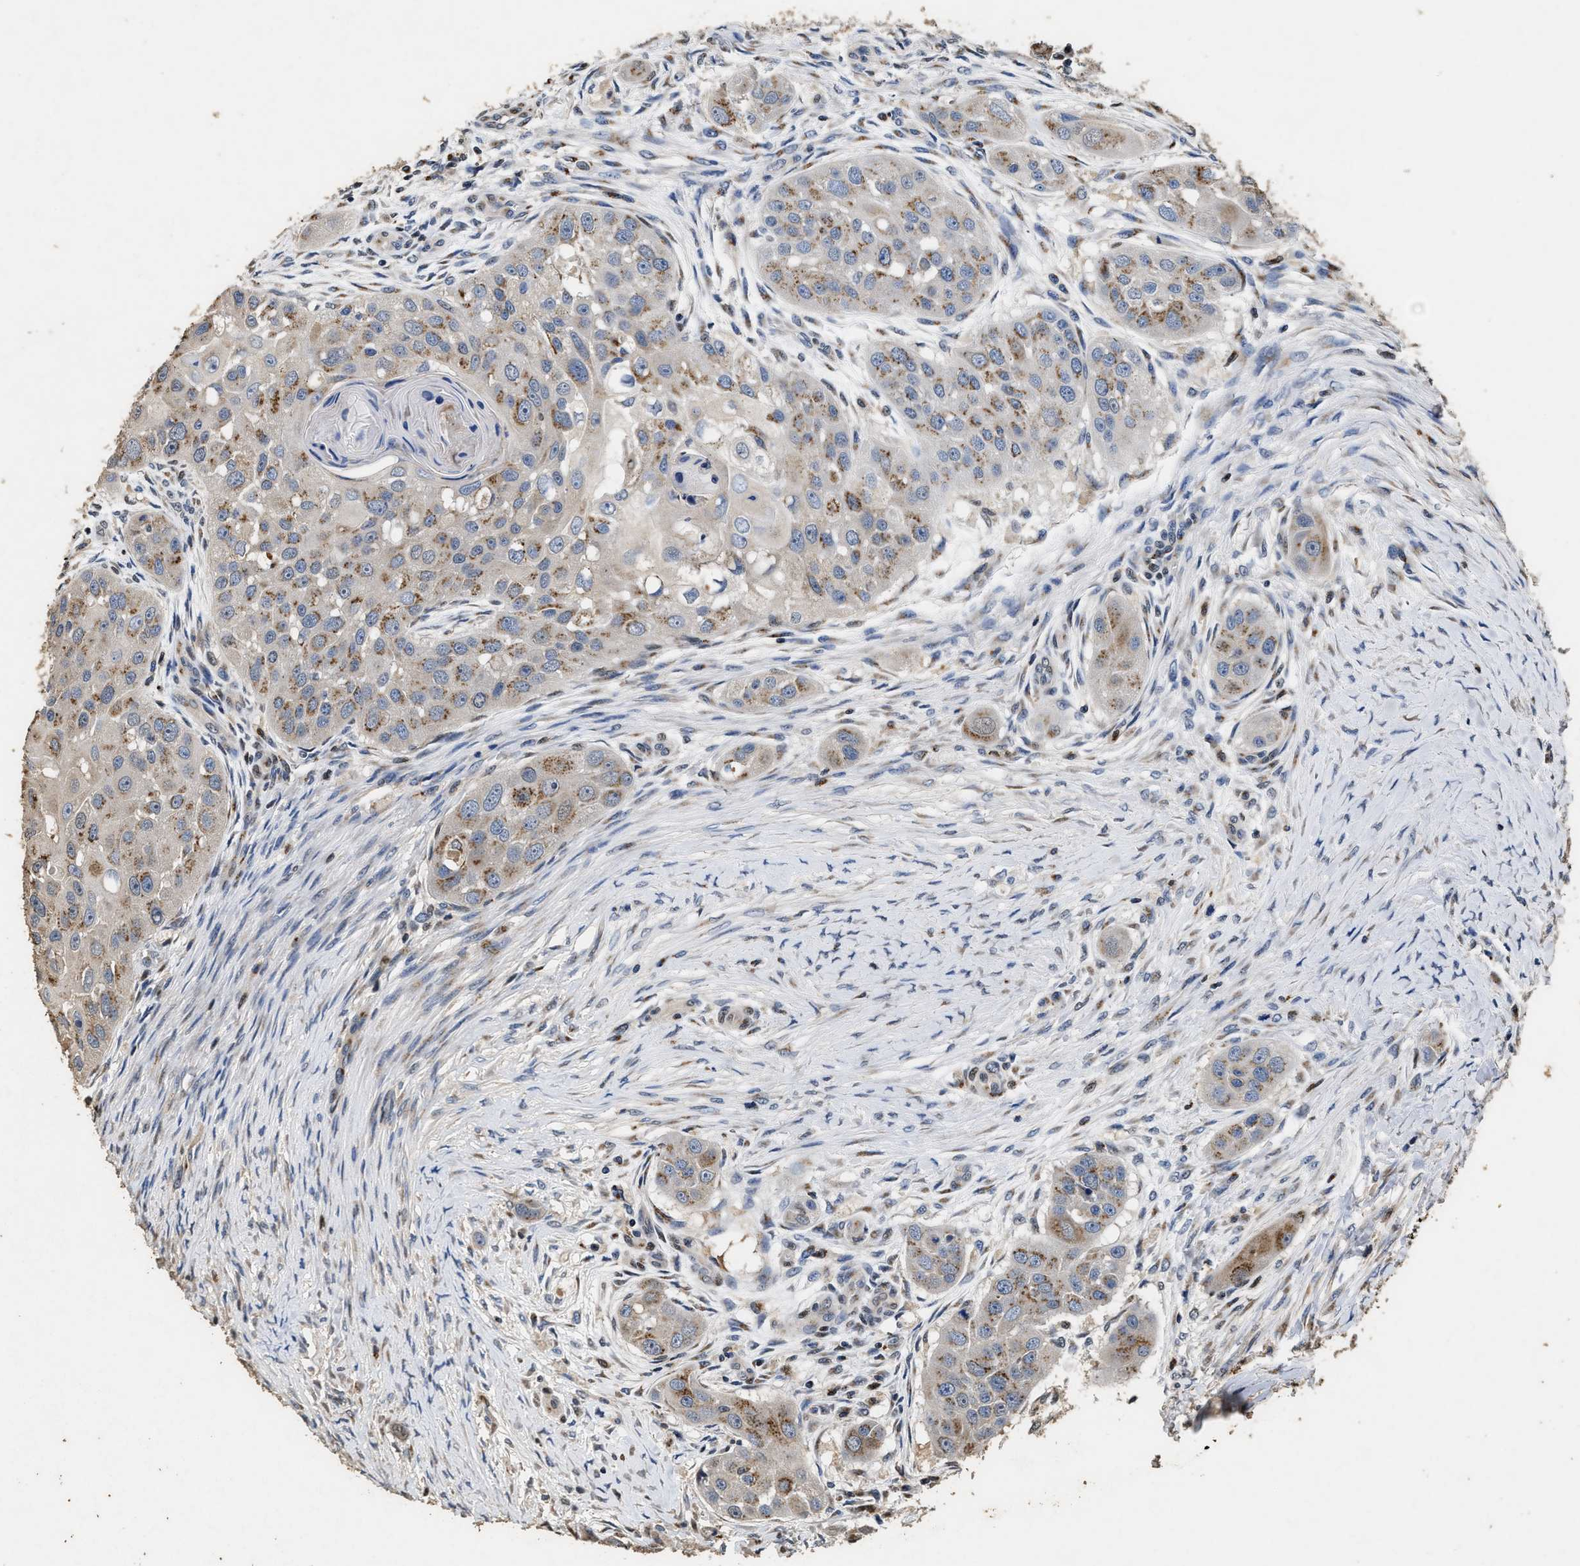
{"staining": {"intensity": "moderate", "quantity": ">75%", "location": "cytoplasmic/membranous"}, "tissue": "head and neck cancer", "cell_type": "Tumor cells", "image_type": "cancer", "snomed": [{"axis": "morphology", "description": "Normal tissue, NOS"}, {"axis": "morphology", "description": "Squamous cell carcinoma, NOS"}, {"axis": "topography", "description": "Skeletal muscle"}, {"axis": "topography", "description": "Head-Neck"}], "caption": "Protein positivity by immunohistochemistry demonstrates moderate cytoplasmic/membranous positivity in approximately >75% of tumor cells in squamous cell carcinoma (head and neck).", "gene": "TPST2", "patient": {"sex": "male", "age": 51}}